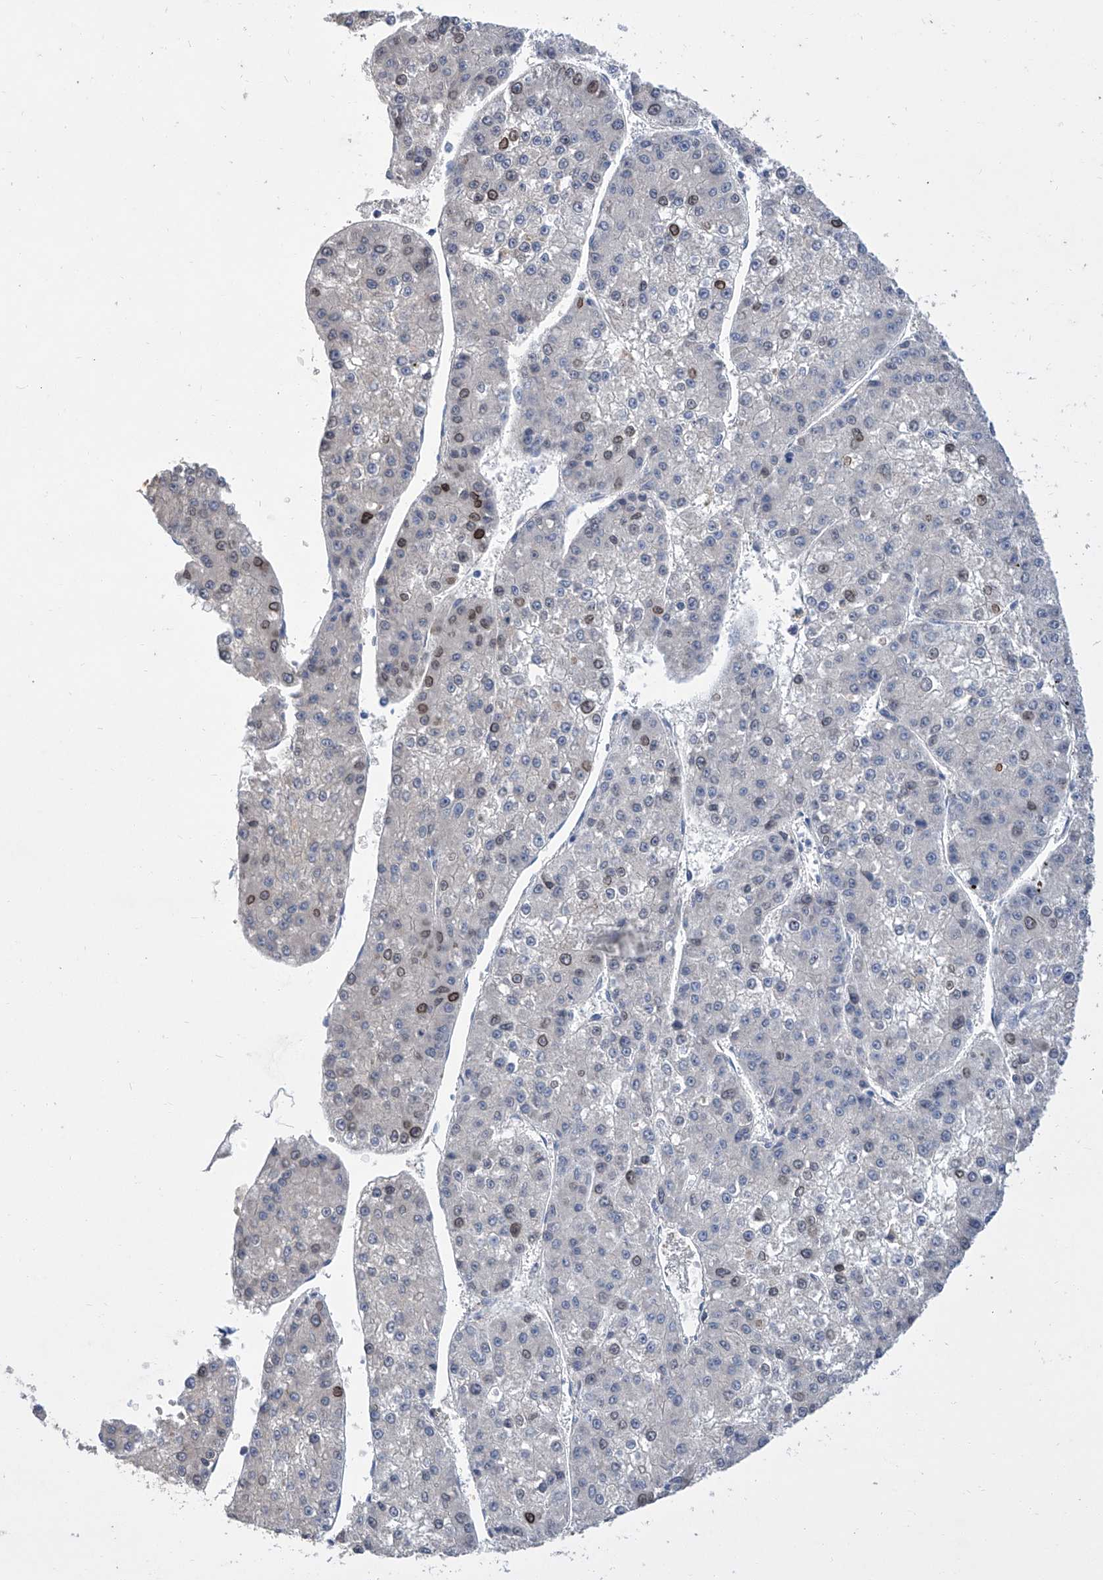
{"staining": {"intensity": "moderate", "quantity": "<25%", "location": "nuclear"}, "tissue": "liver cancer", "cell_type": "Tumor cells", "image_type": "cancer", "snomed": [{"axis": "morphology", "description": "Carcinoma, Hepatocellular, NOS"}, {"axis": "topography", "description": "Liver"}], "caption": "High-power microscopy captured an immunohistochemistry (IHC) photomicrograph of liver cancer, revealing moderate nuclear positivity in about <25% of tumor cells.", "gene": "GPT", "patient": {"sex": "female", "age": 73}}